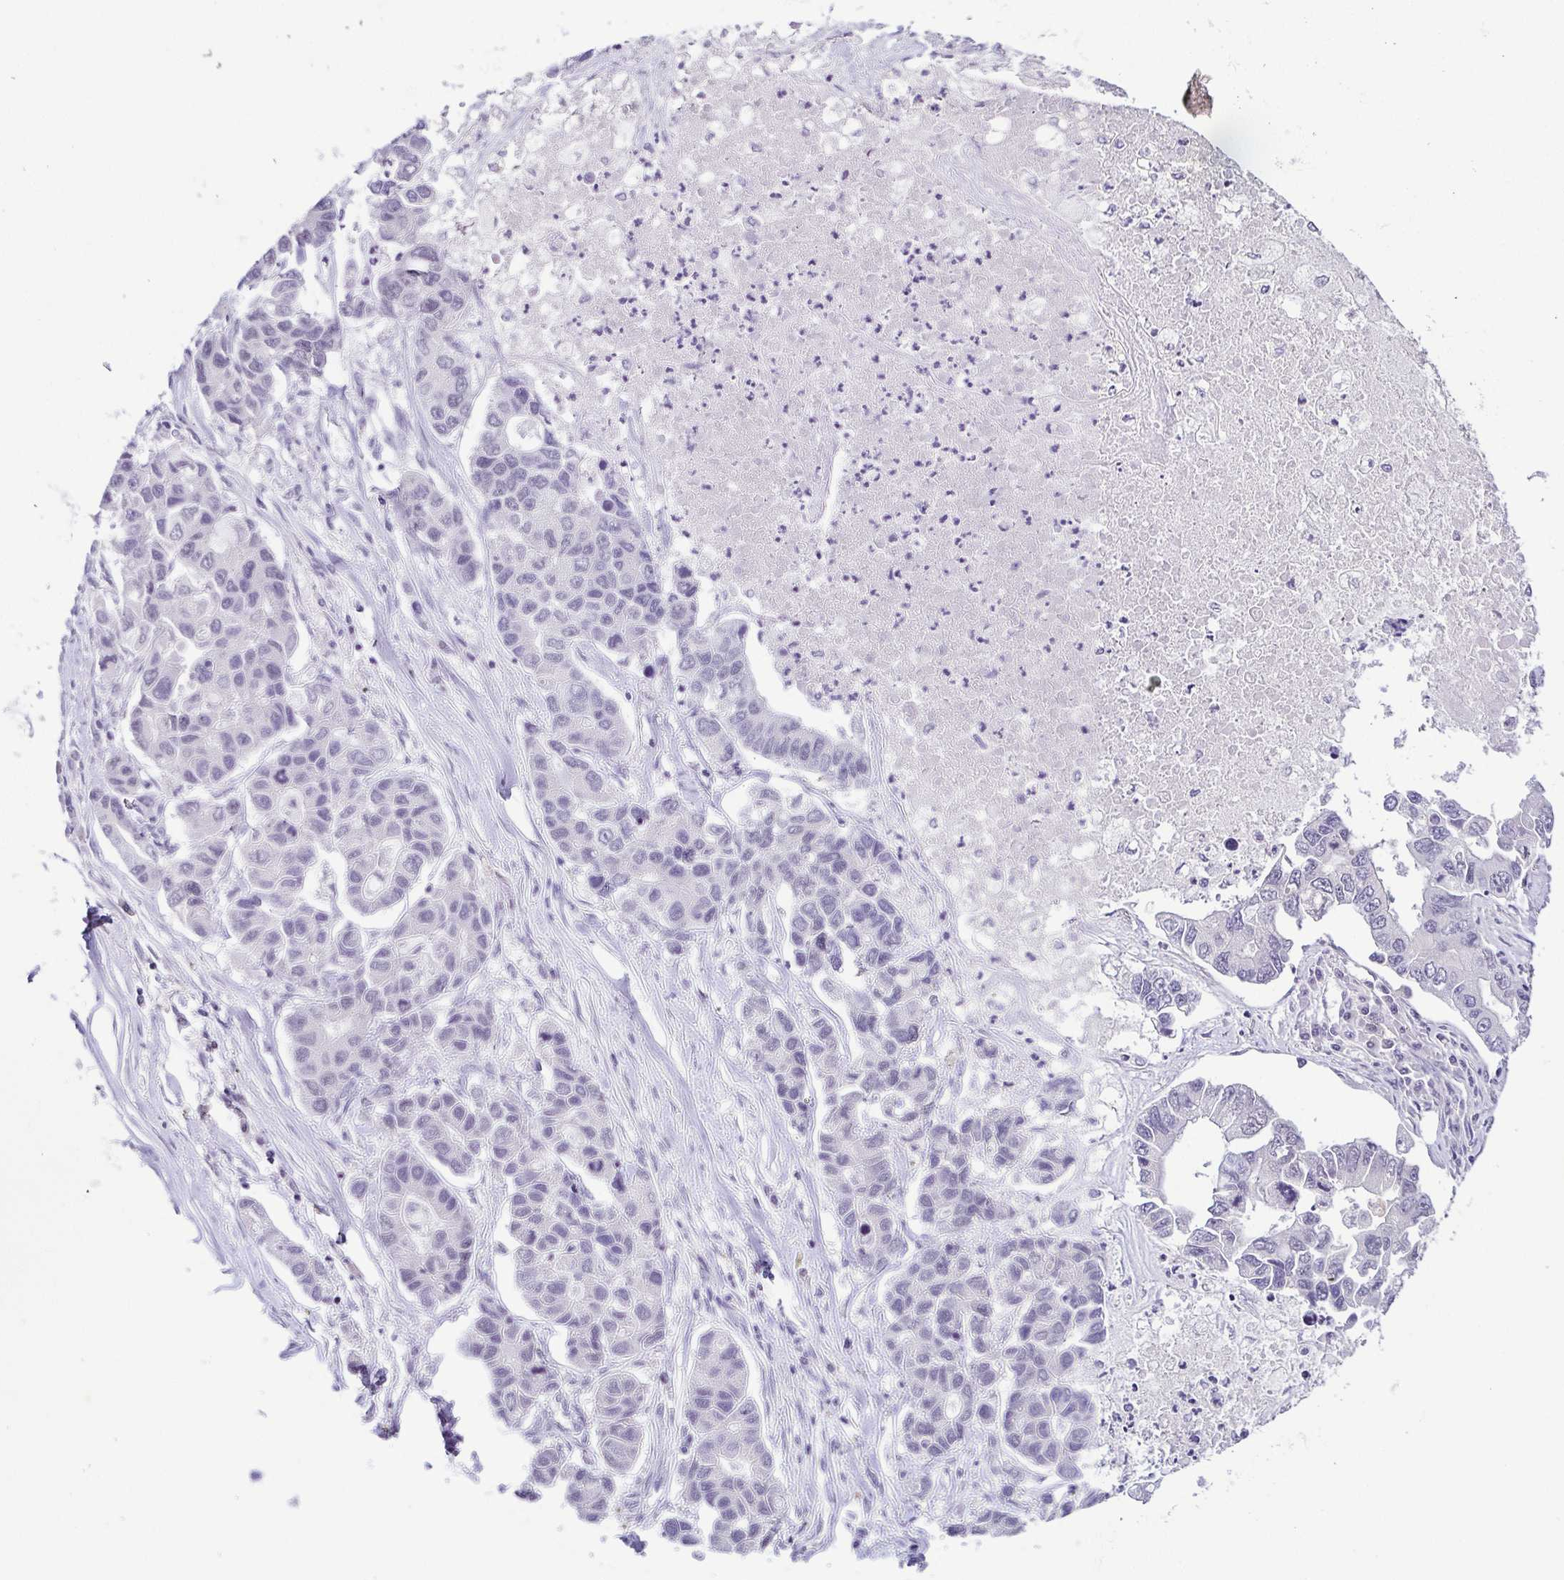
{"staining": {"intensity": "negative", "quantity": "none", "location": "none"}, "tissue": "lung cancer", "cell_type": "Tumor cells", "image_type": "cancer", "snomed": [{"axis": "morphology", "description": "Adenocarcinoma, NOS"}, {"axis": "topography", "description": "Bronchus"}, {"axis": "topography", "description": "Lung"}], "caption": "Tumor cells show no significant protein positivity in lung adenocarcinoma. (DAB IHC visualized using brightfield microscopy, high magnification).", "gene": "TCF3", "patient": {"sex": "female", "age": 51}}